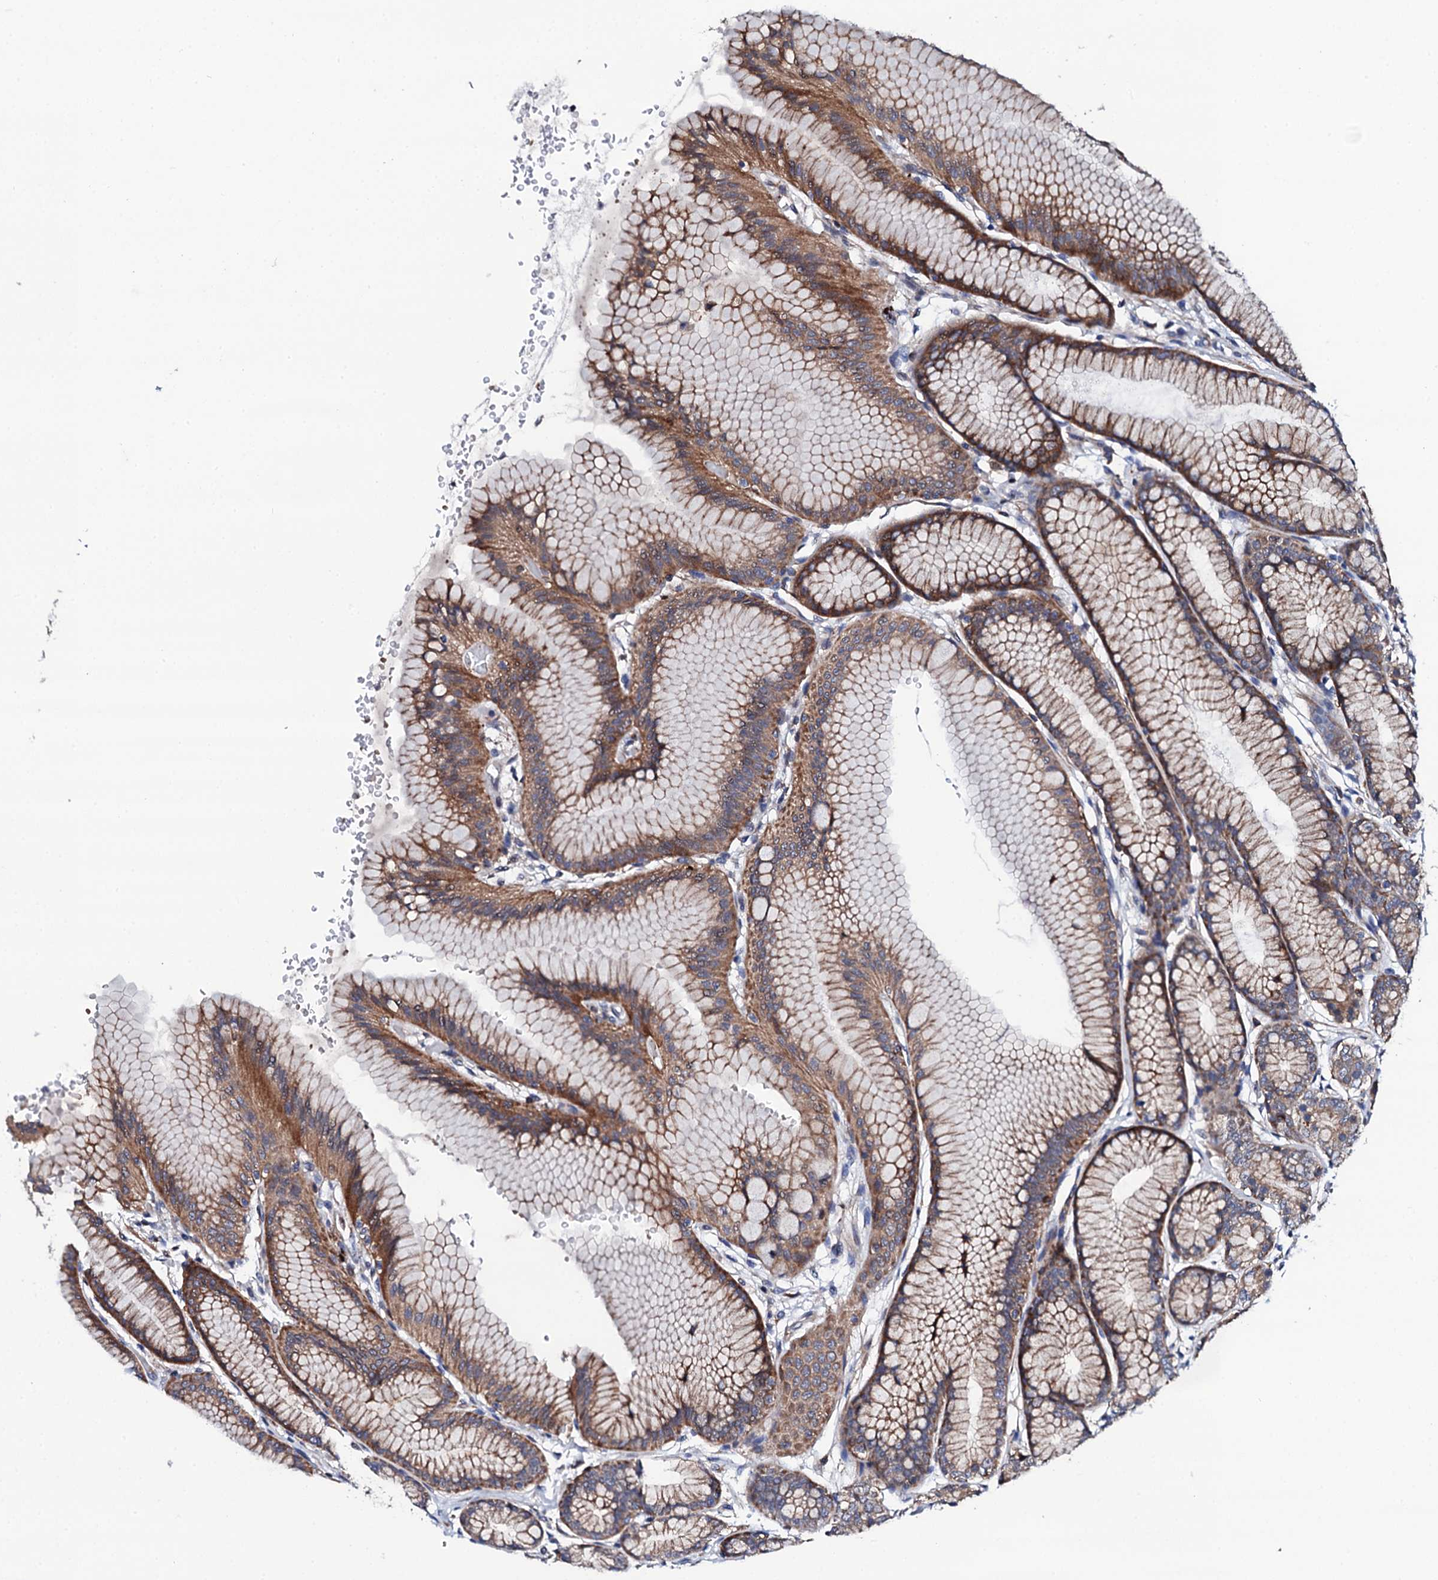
{"staining": {"intensity": "moderate", "quantity": ">75%", "location": "cytoplasmic/membranous"}, "tissue": "stomach", "cell_type": "Glandular cells", "image_type": "normal", "snomed": [{"axis": "morphology", "description": "Normal tissue, NOS"}, {"axis": "morphology", "description": "Adenocarcinoma, NOS"}, {"axis": "morphology", "description": "Adenocarcinoma, High grade"}, {"axis": "topography", "description": "Stomach, upper"}, {"axis": "topography", "description": "Stomach"}], "caption": "Immunohistochemistry histopathology image of unremarkable stomach stained for a protein (brown), which displays medium levels of moderate cytoplasmic/membranous expression in about >75% of glandular cells.", "gene": "COG4", "patient": {"sex": "female", "age": 65}}